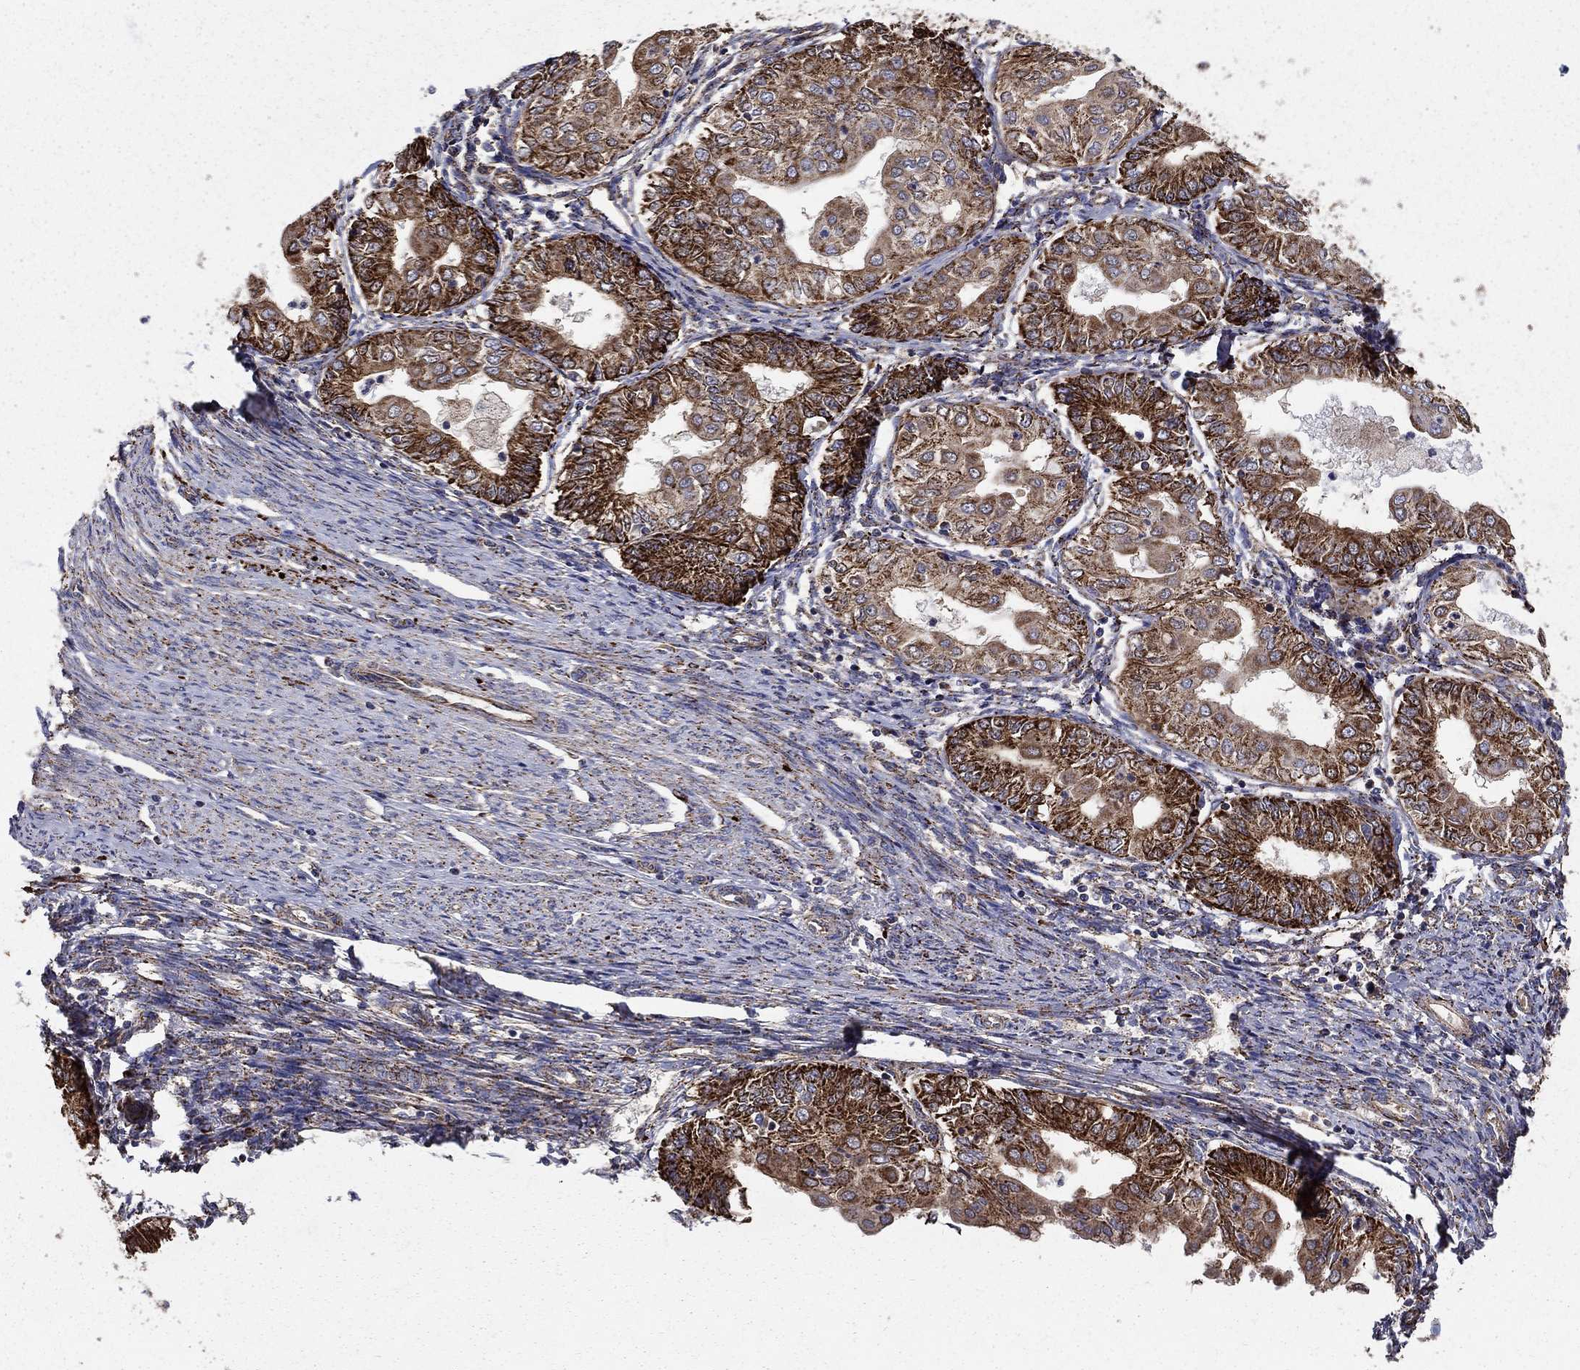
{"staining": {"intensity": "strong", "quantity": ">75%", "location": "cytoplasmic/membranous"}, "tissue": "endometrial cancer", "cell_type": "Tumor cells", "image_type": "cancer", "snomed": [{"axis": "morphology", "description": "Adenocarcinoma, NOS"}, {"axis": "topography", "description": "Endometrium"}], "caption": "The photomicrograph displays staining of endometrial cancer, revealing strong cytoplasmic/membranous protein expression (brown color) within tumor cells. Using DAB (brown) and hematoxylin (blue) stains, captured at high magnification using brightfield microscopy.", "gene": "GCSH", "patient": {"sex": "female", "age": 68}}